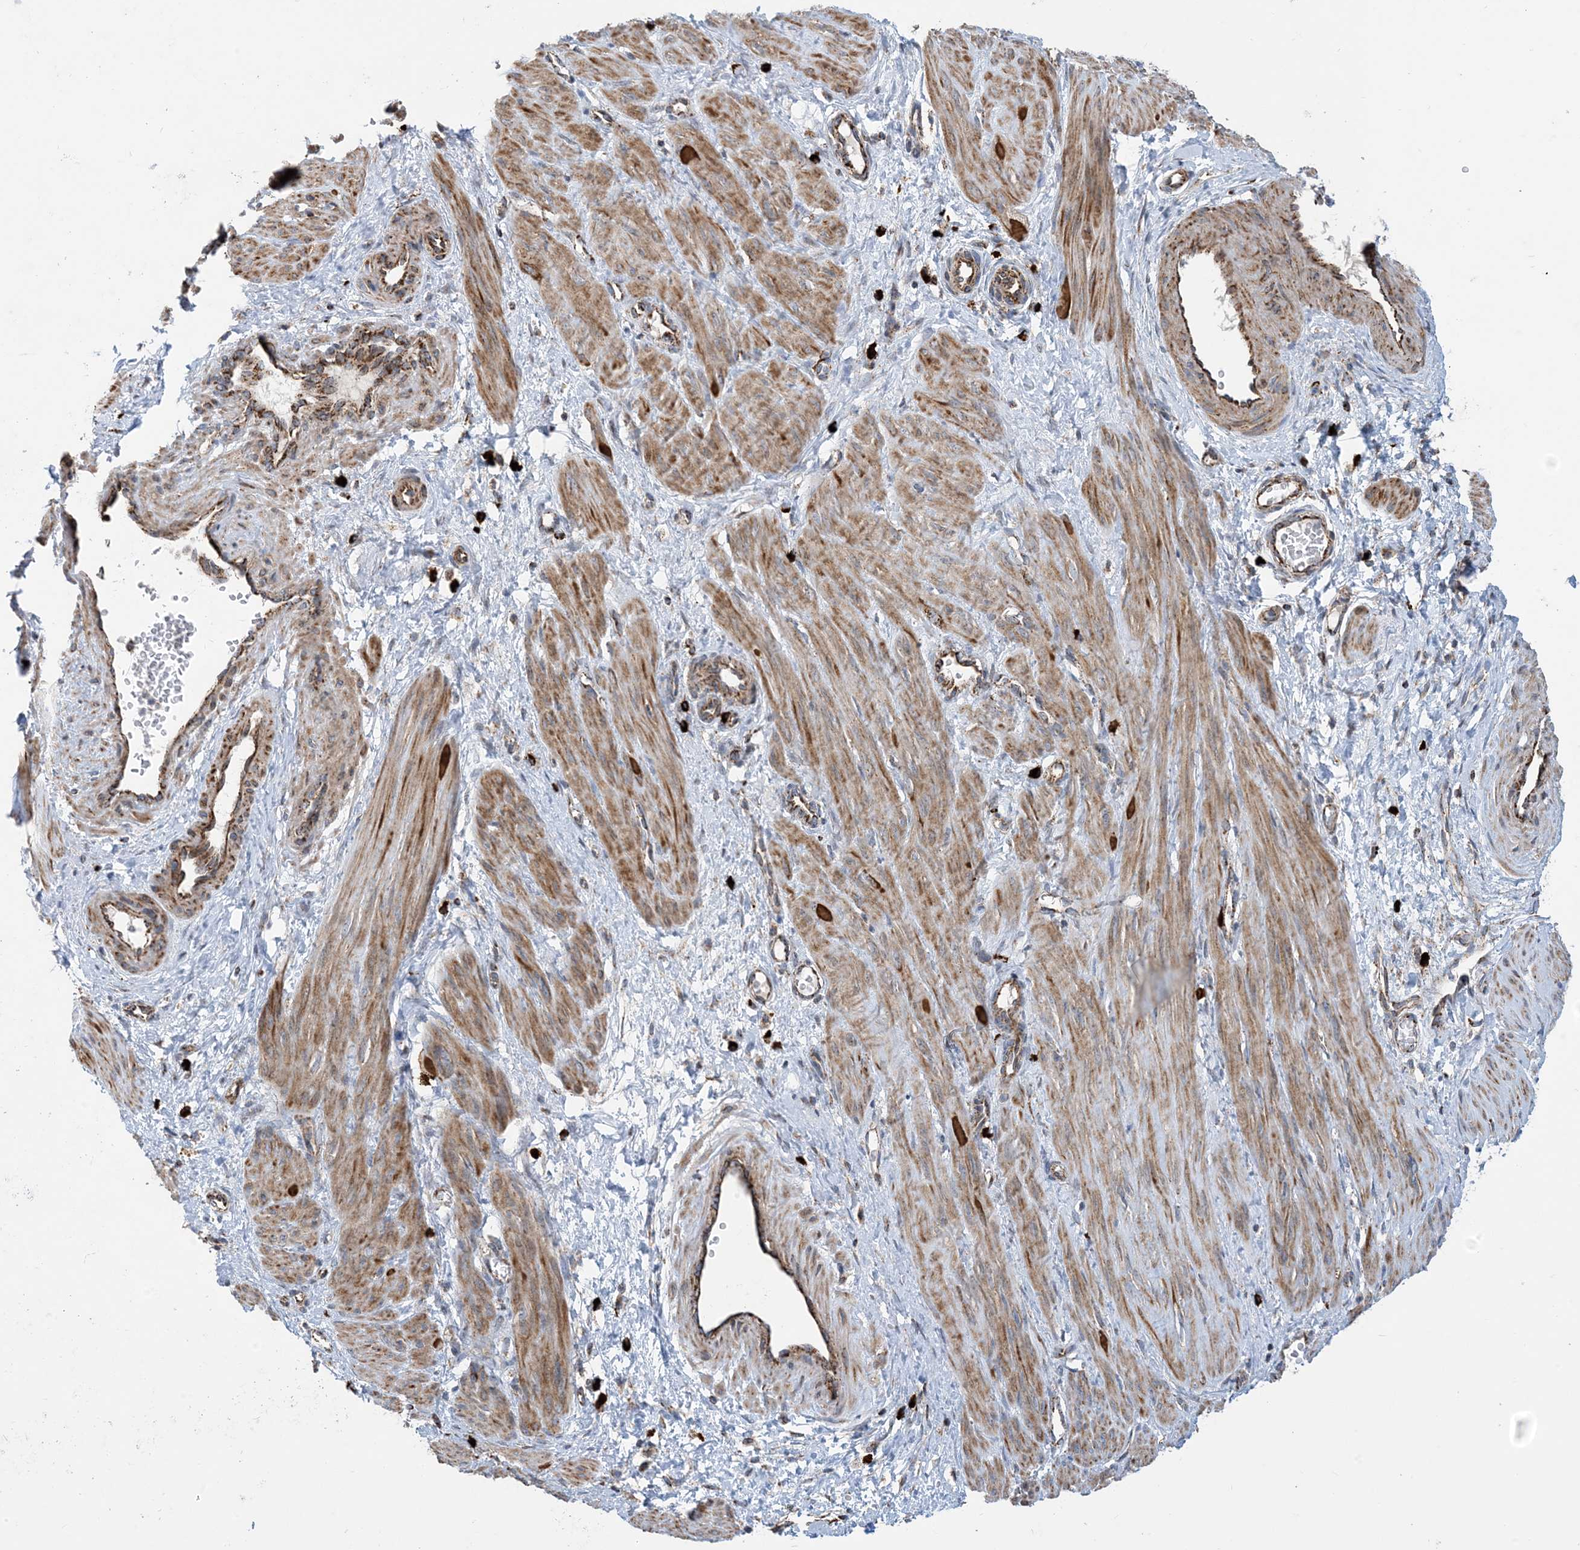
{"staining": {"intensity": "moderate", "quantity": ">75%", "location": "cytoplasmic/membranous"}, "tissue": "smooth muscle", "cell_type": "Smooth muscle cells", "image_type": "normal", "snomed": [{"axis": "morphology", "description": "Normal tissue, NOS"}, {"axis": "topography", "description": "Endometrium"}], "caption": "Protein expression analysis of normal smooth muscle displays moderate cytoplasmic/membranous positivity in approximately >75% of smooth muscle cells.", "gene": "PCDHGA1", "patient": {"sex": "female", "age": 33}}